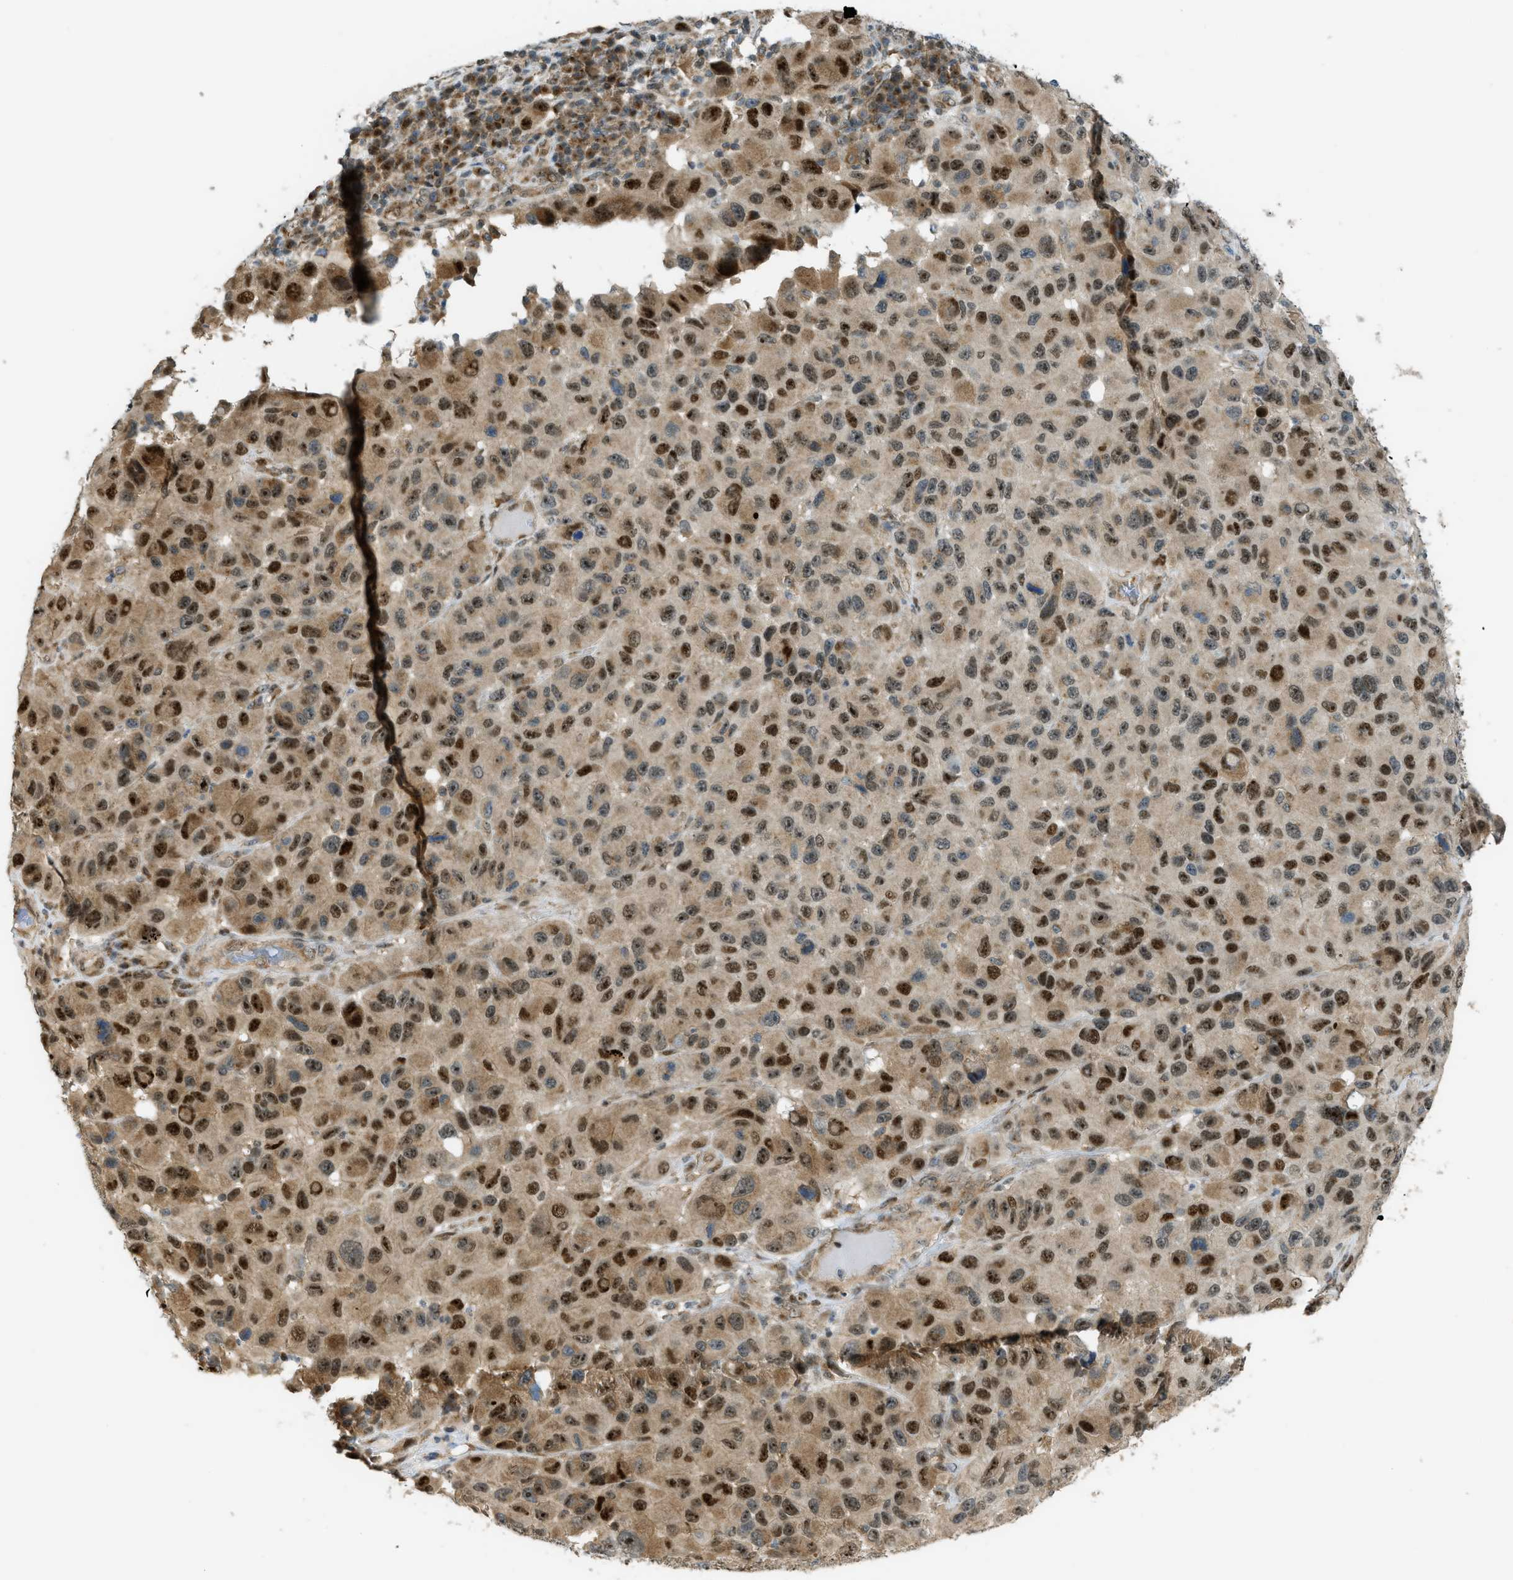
{"staining": {"intensity": "strong", "quantity": ">75%", "location": "cytoplasmic/membranous,nuclear"}, "tissue": "melanoma", "cell_type": "Tumor cells", "image_type": "cancer", "snomed": [{"axis": "morphology", "description": "Malignant melanoma, NOS"}, {"axis": "topography", "description": "Skin"}], "caption": "A high-resolution micrograph shows immunohistochemistry staining of malignant melanoma, which demonstrates strong cytoplasmic/membranous and nuclear expression in approximately >75% of tumor cells.", "gene": "CCDC186", "patient": {"sex": "male", "age": 53}}